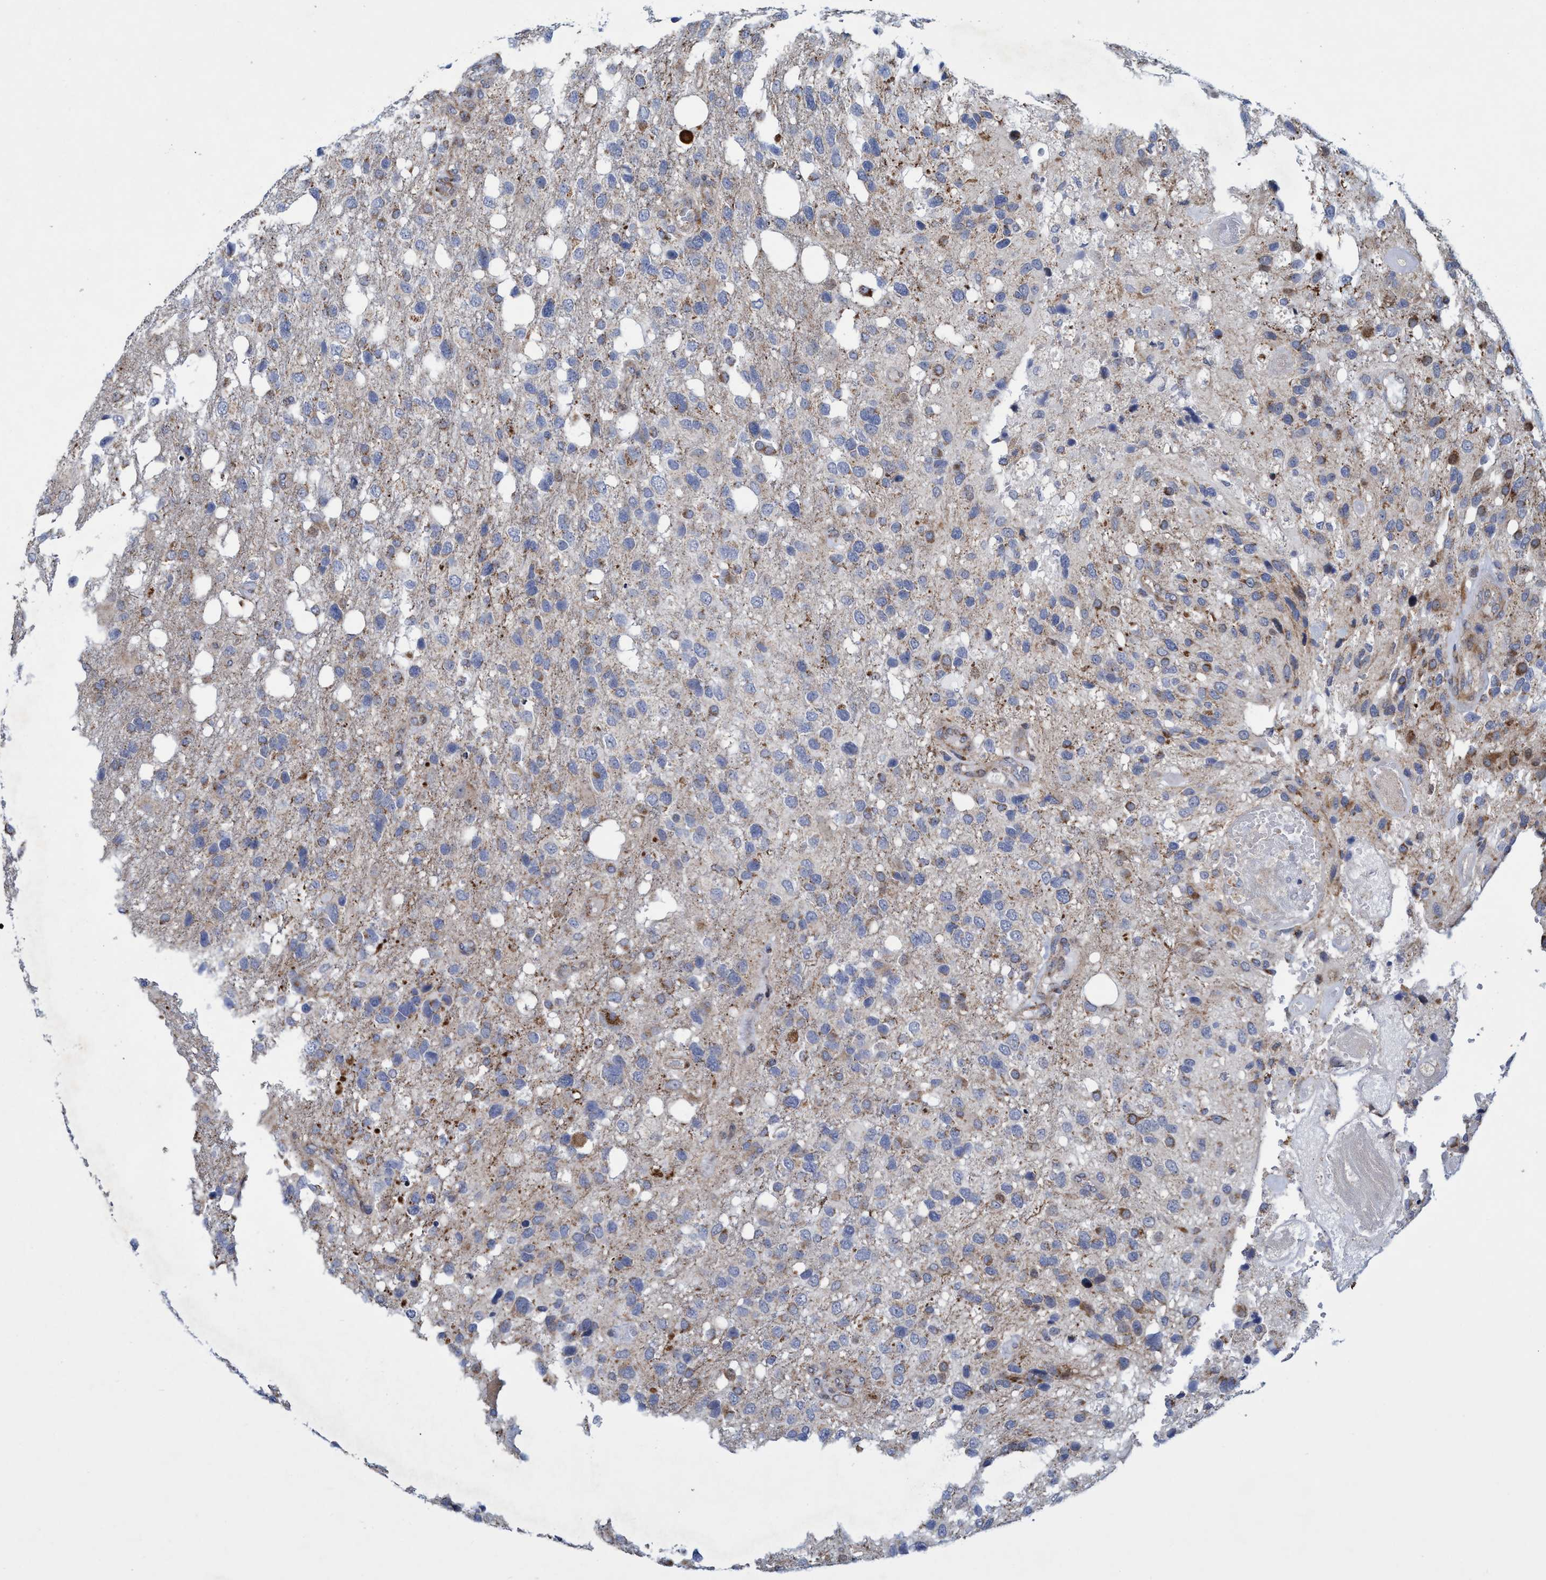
{"staining": {"intensity": "moderate", "quantity": "<25%", "location": "cytoplasmic/membranous"}, "tissue": "glioma", "cell_type": "Tumor cells", "image_type": "cancer", "snomed": [{"axis": "morphology", "description": "Glioma, malignant, High grade"}, {"axis": "topography", "description": "Brain"}], "caption": "The photomicrograph shows immunohistochemical staining of glioma. There is moderate cytoplasmic/membranous staining is seen in about <25% of tumor cells.", "gene": "POLR1F", "patient": {"sex": "female", "age": 58}}